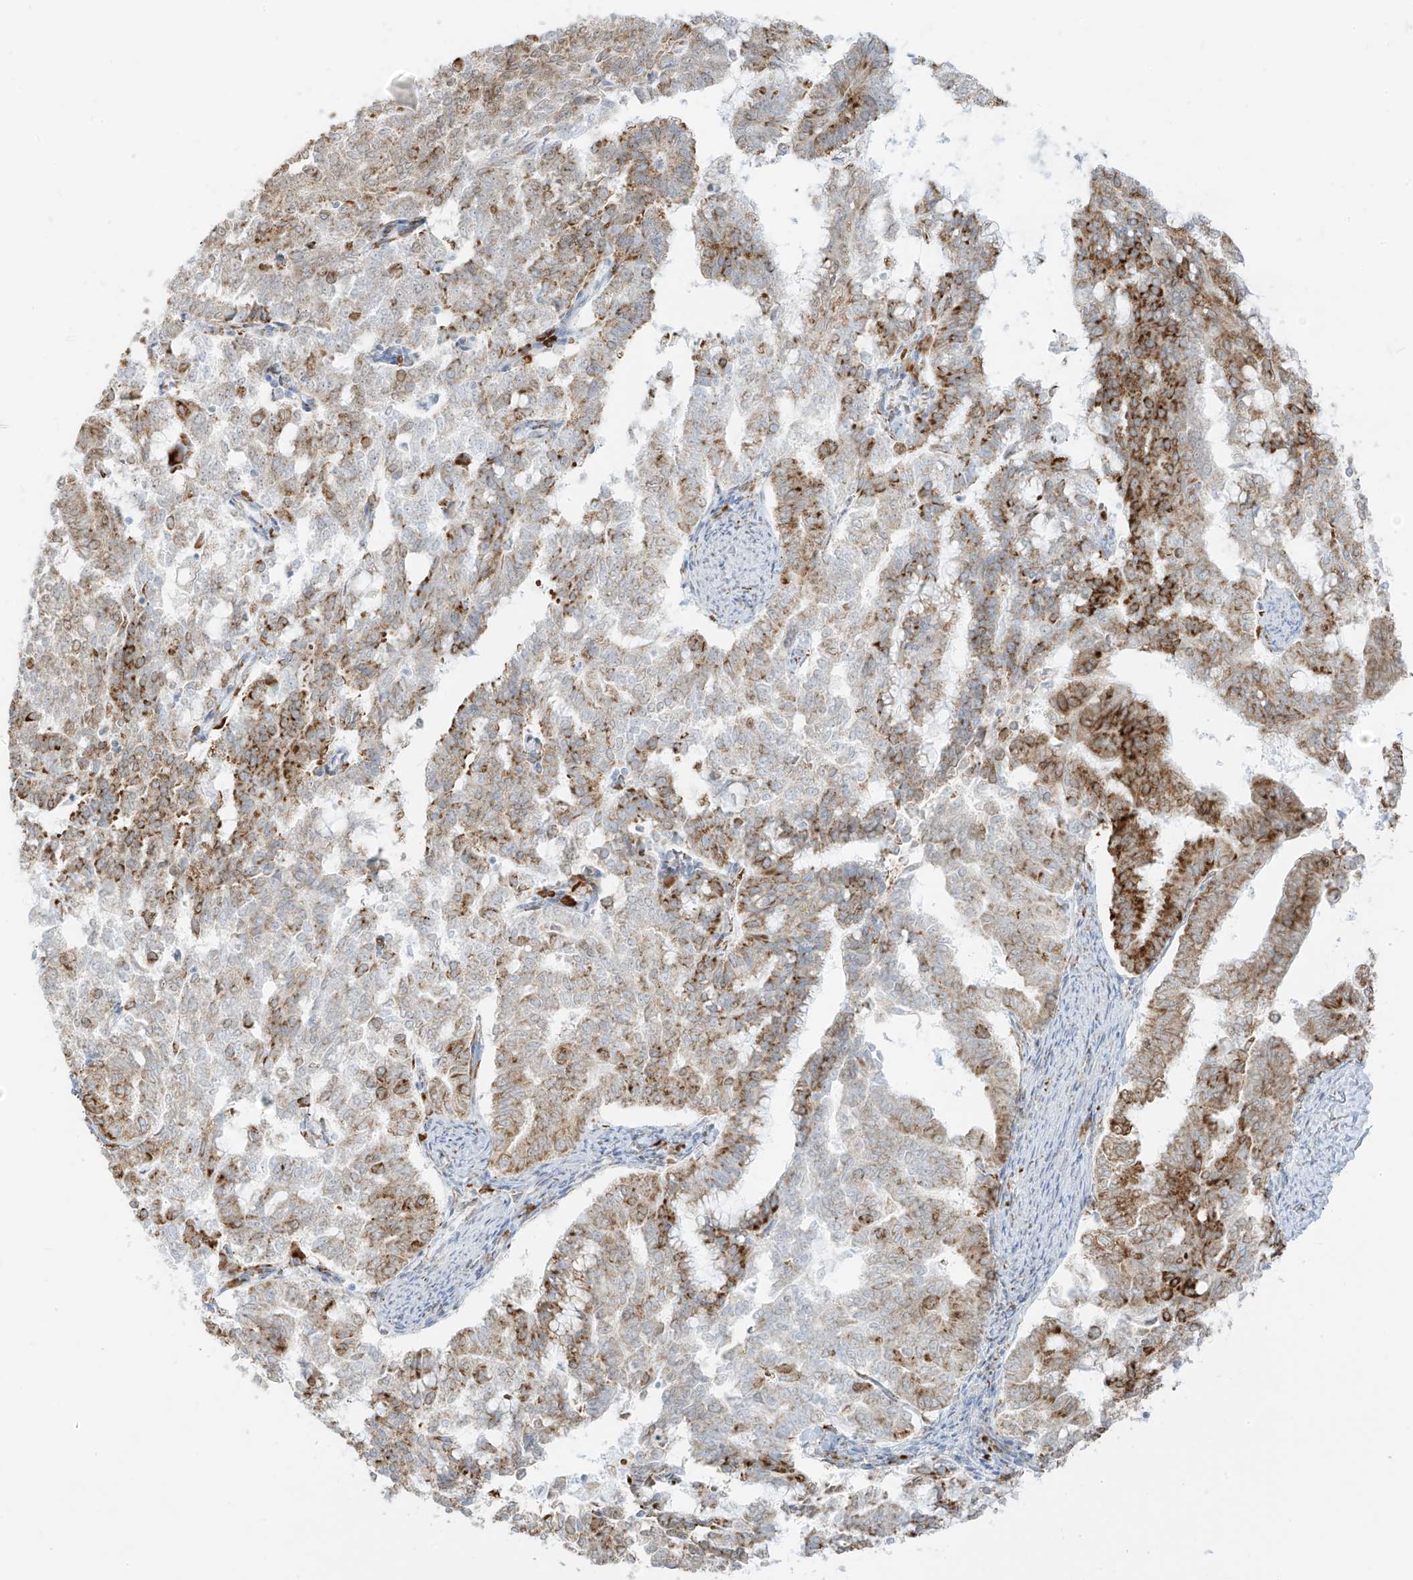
{"staining": {"intensity": "moderate", "quantity": ">75%", "location": "cytoplasmic/membranous"}, "tissue": "endometrial cancer", "cell_type": "Tumor cells", "image_type": "cancer", "snomed": [{"axis": "morphology", "description": "Adenocarcinoma, NOS"}, {"axis": "topography", "description": "Endometrium"}], "caption": "Brown immunohistochemical staining in human adenocarcinoma (endometrial) displays moderate cytoplasmic/membranous expression in approximately >75% of tumor cells.", "gene": "LRRC59", "patient": {"sex": "female", "age": 79}}